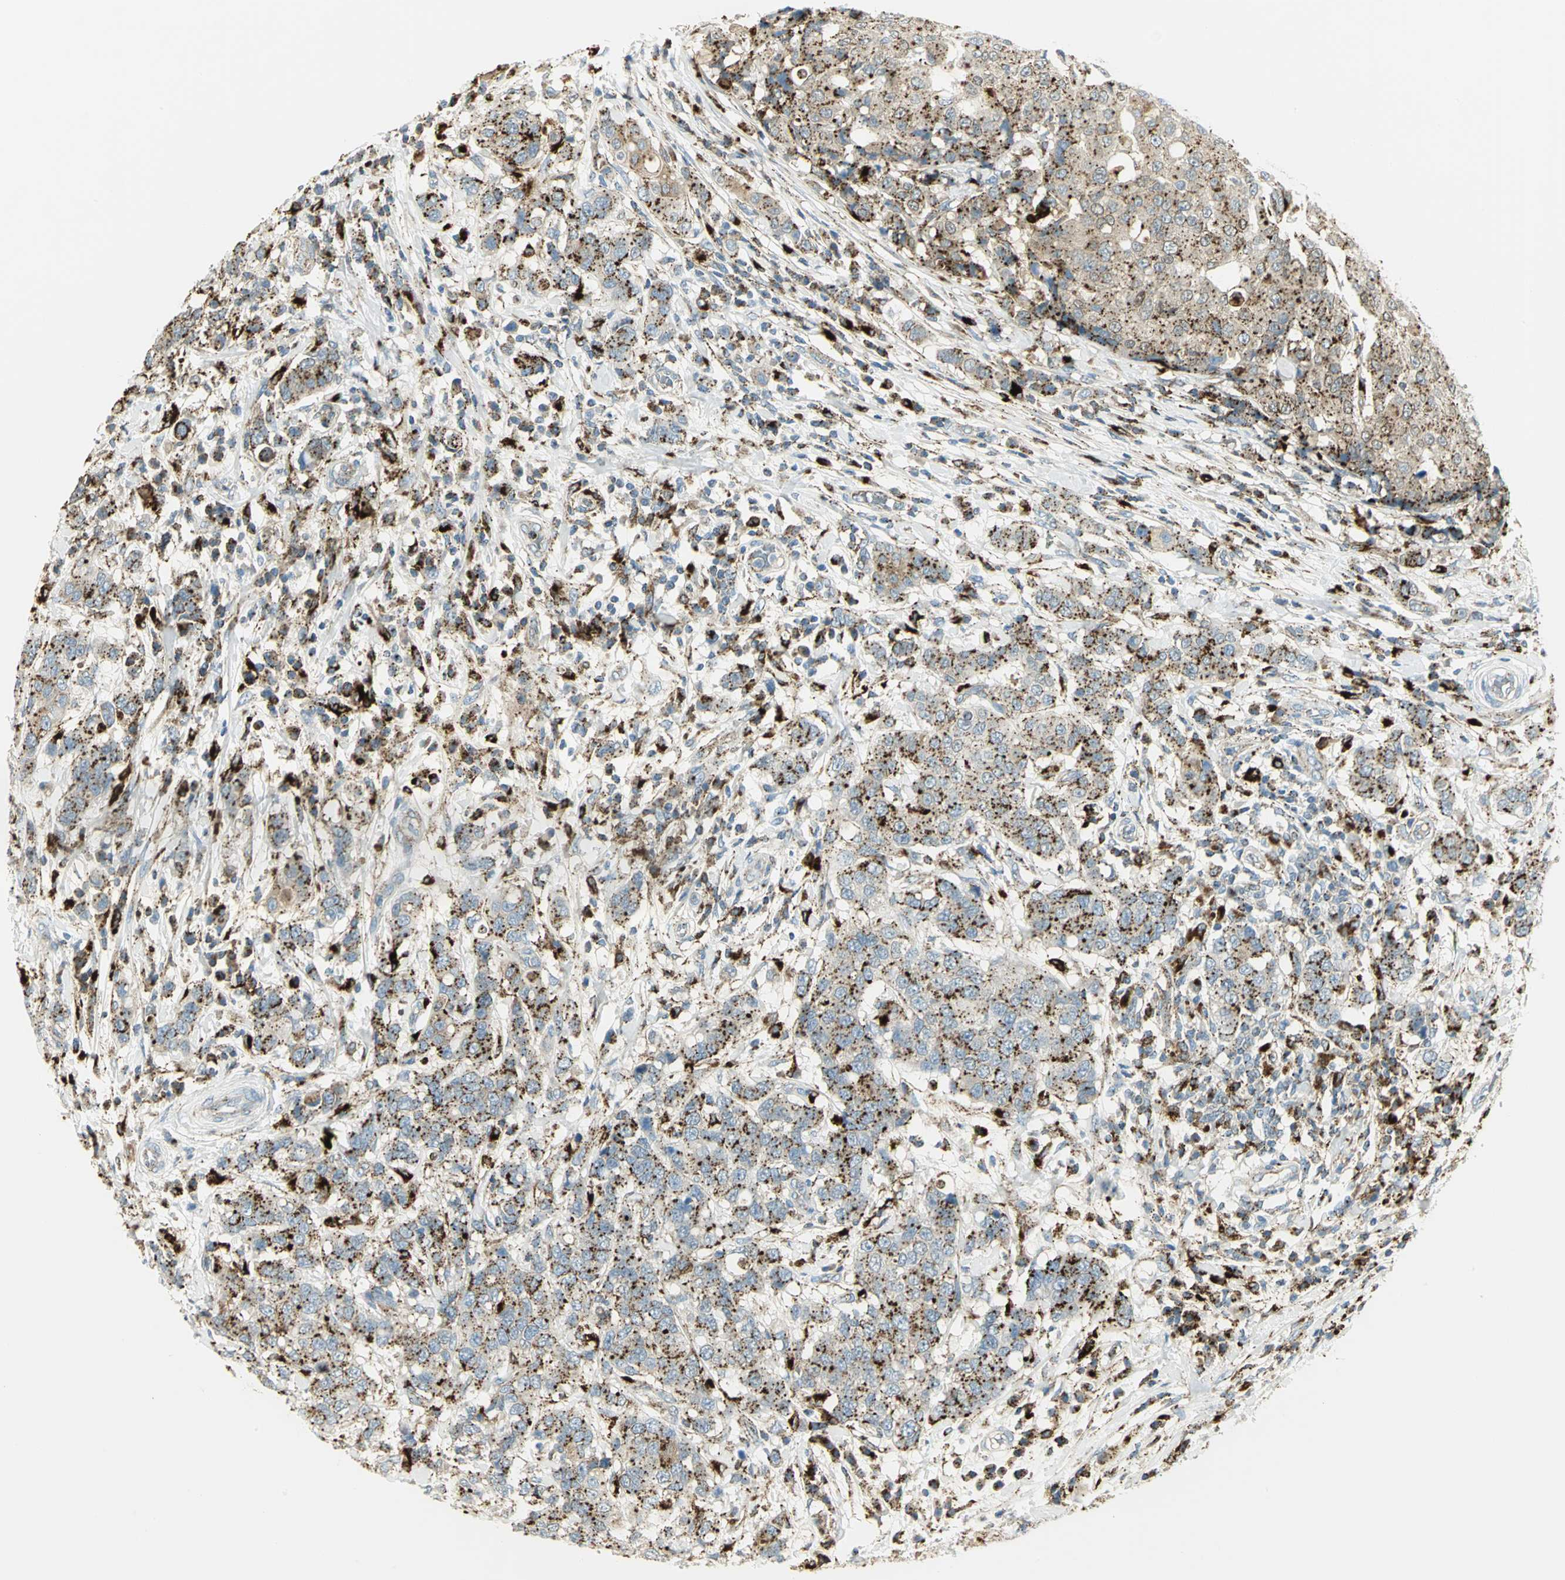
{"staining": {"intensity": "strong", "quantity": ">75%", "location": "cytoplasmic/membranous"}, "tissue": "breast cancer", "cell_type": "Tumor cells", "image_type": "cancer", "snomed": [{"axis": "morphology", "description": "Duct carcinoma"}, {"axis": "topography", "description": "Breast"}], "caption": "Breast cancer (infiltrating ductal carcinoma) stained for a protein shows strong cytoplasmic/membranous positivity in tumor cells. (DAB (3,3'-diaminobenzidine) = brown stain, brightfield microscopy at high magnification).", "gene": "ARSA", "patient": {"sex": "female", "age": 27}}